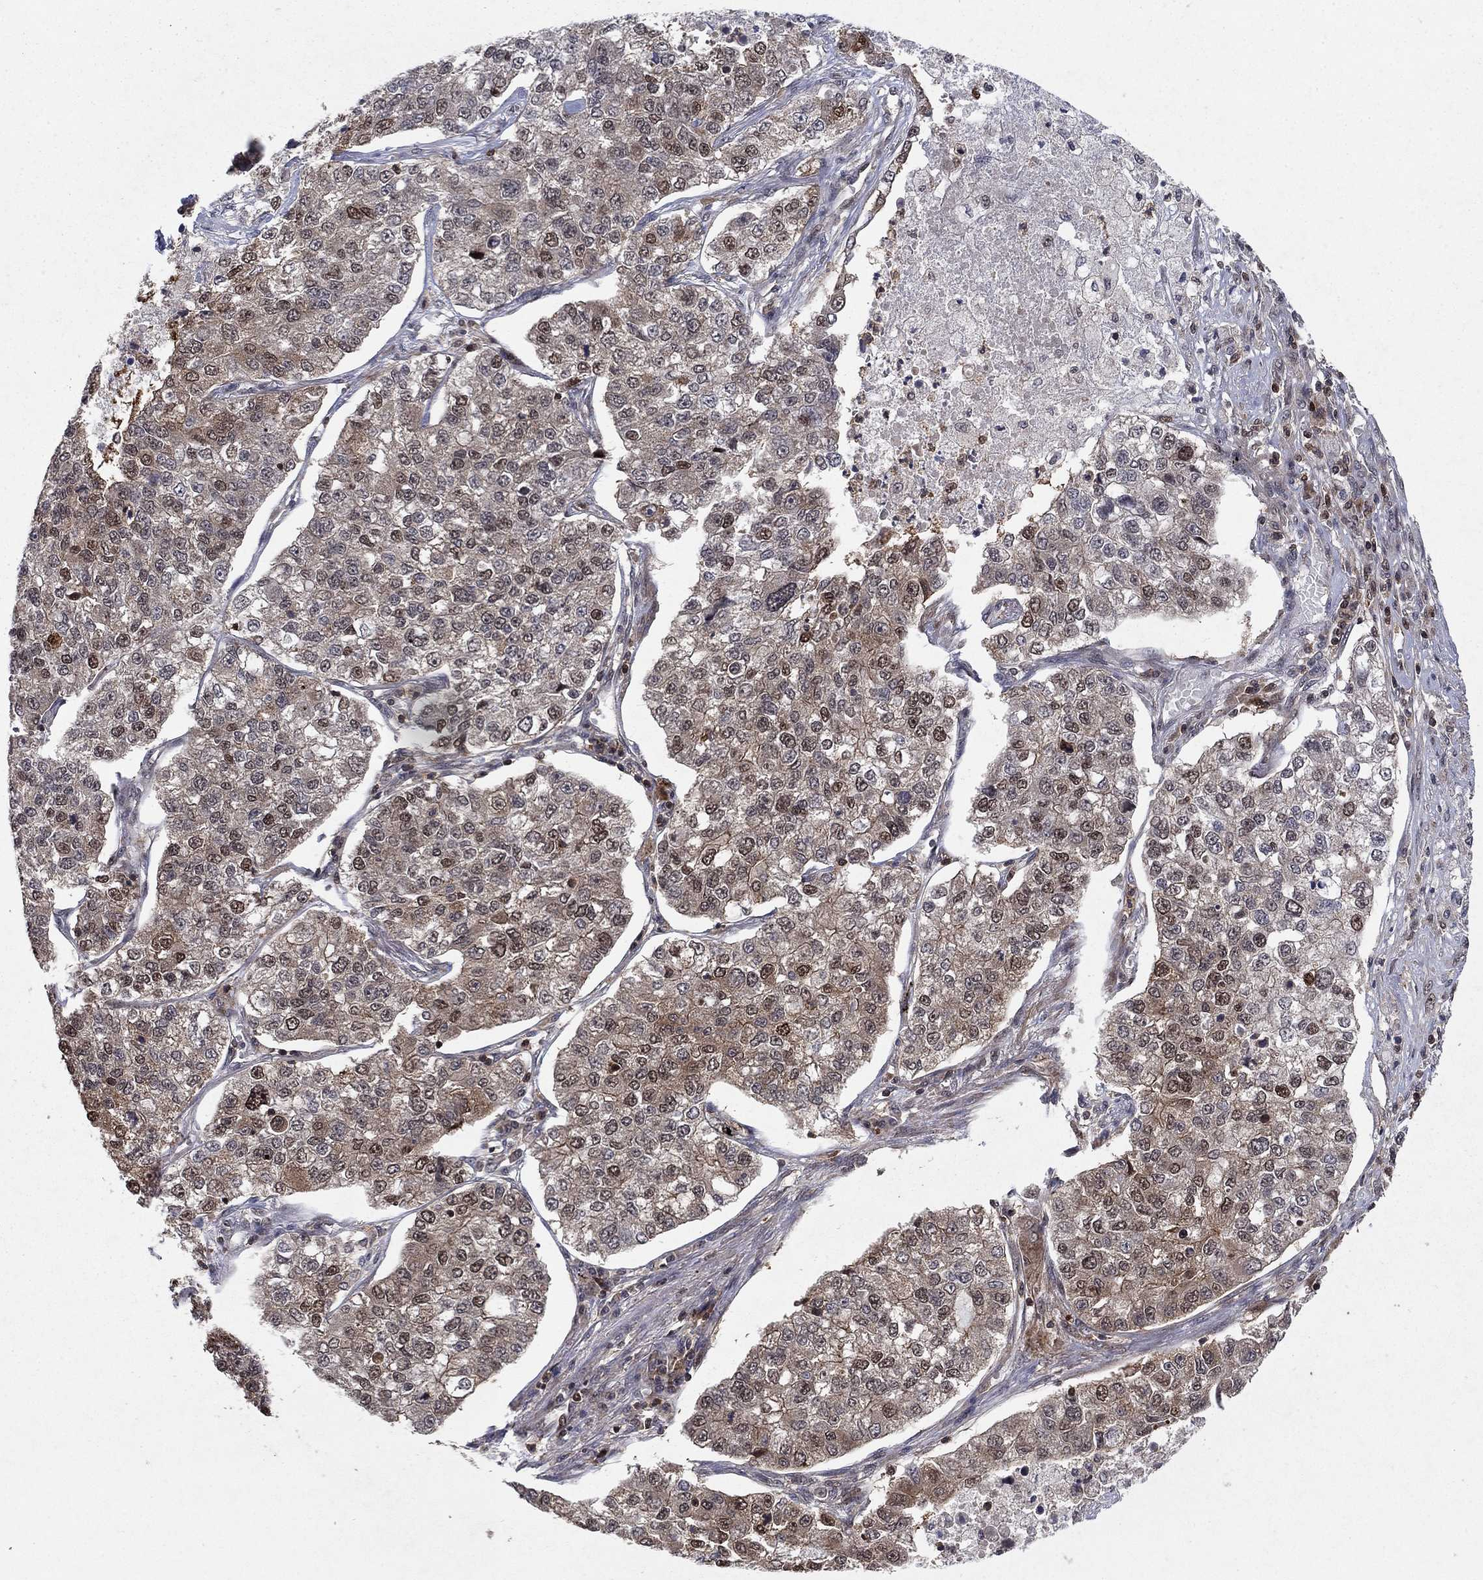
{"staining": {"intensity": "moderate", "quantity": "25%-75%", "location": "cytoplasmic/membranous,nuclear"}, "tissue": "lung cancer", "cell_type": "Tumor cells", "image_type": "cancer", "snomed": [{"axis": "morphology", "description": "Adenocarcinoma, NOS"}, {"axis": "topography", "description": "Lung"}], "caption": "DAB immunohistochemical staining of adenocarcinoma (lung) reveals moderate cytoplasmic/membranous and nuclear protein expression in approximately 25%-75% of tumor cells.", "gene": "CCDC66", "patient": {"sex": "male", "age": 49}}